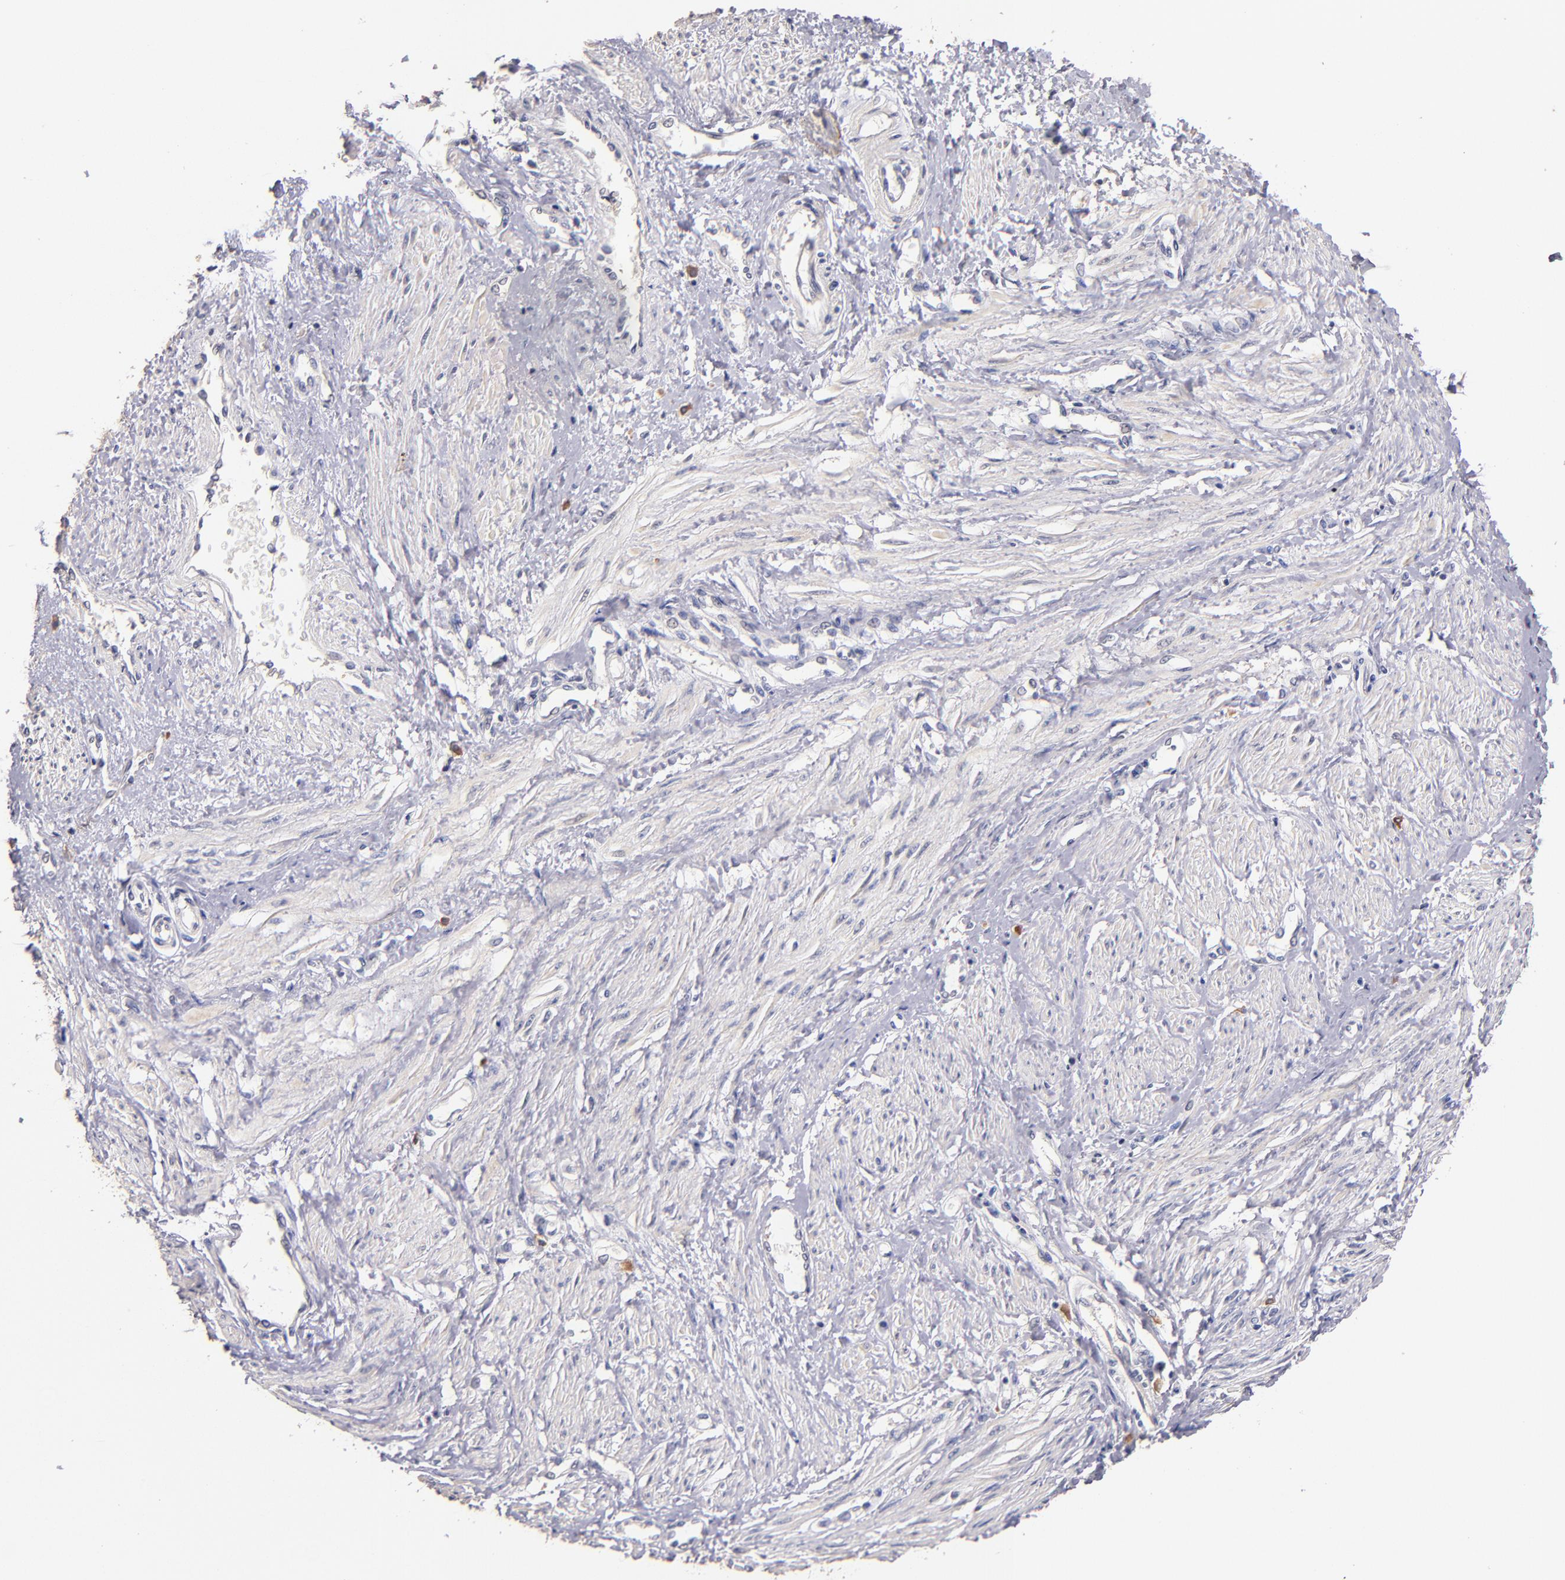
{"staining": {"intensity": "weak", "quantity": "25%-75%", "location": "cytoplasmic/membranous"}, "tissue": "smooth muscle", "cell_type": "Smooth muscle cells", "image_type": "normal", "snomed": [{"axis": "morphology", "description": "Normal tissue, NOS"}, {"axis": "topography", "description": "Smooth muscle"}, {"axis": "topography", "description": "Uterus"}], "caption": "Immunohistochemical staining of benign smooth muscle exhibits low levels of weak cytoplasmic/membranous positivity in approximately 25%-75% of smooth muscle cells. The staining was performed using DAB to visualize the protein expression in brown, while the nuclei were stained in blue with hematoxylin (Magnification: 20x).", "gene": "MAGEE1", "patient": {"sex": "female", "age": 39}}